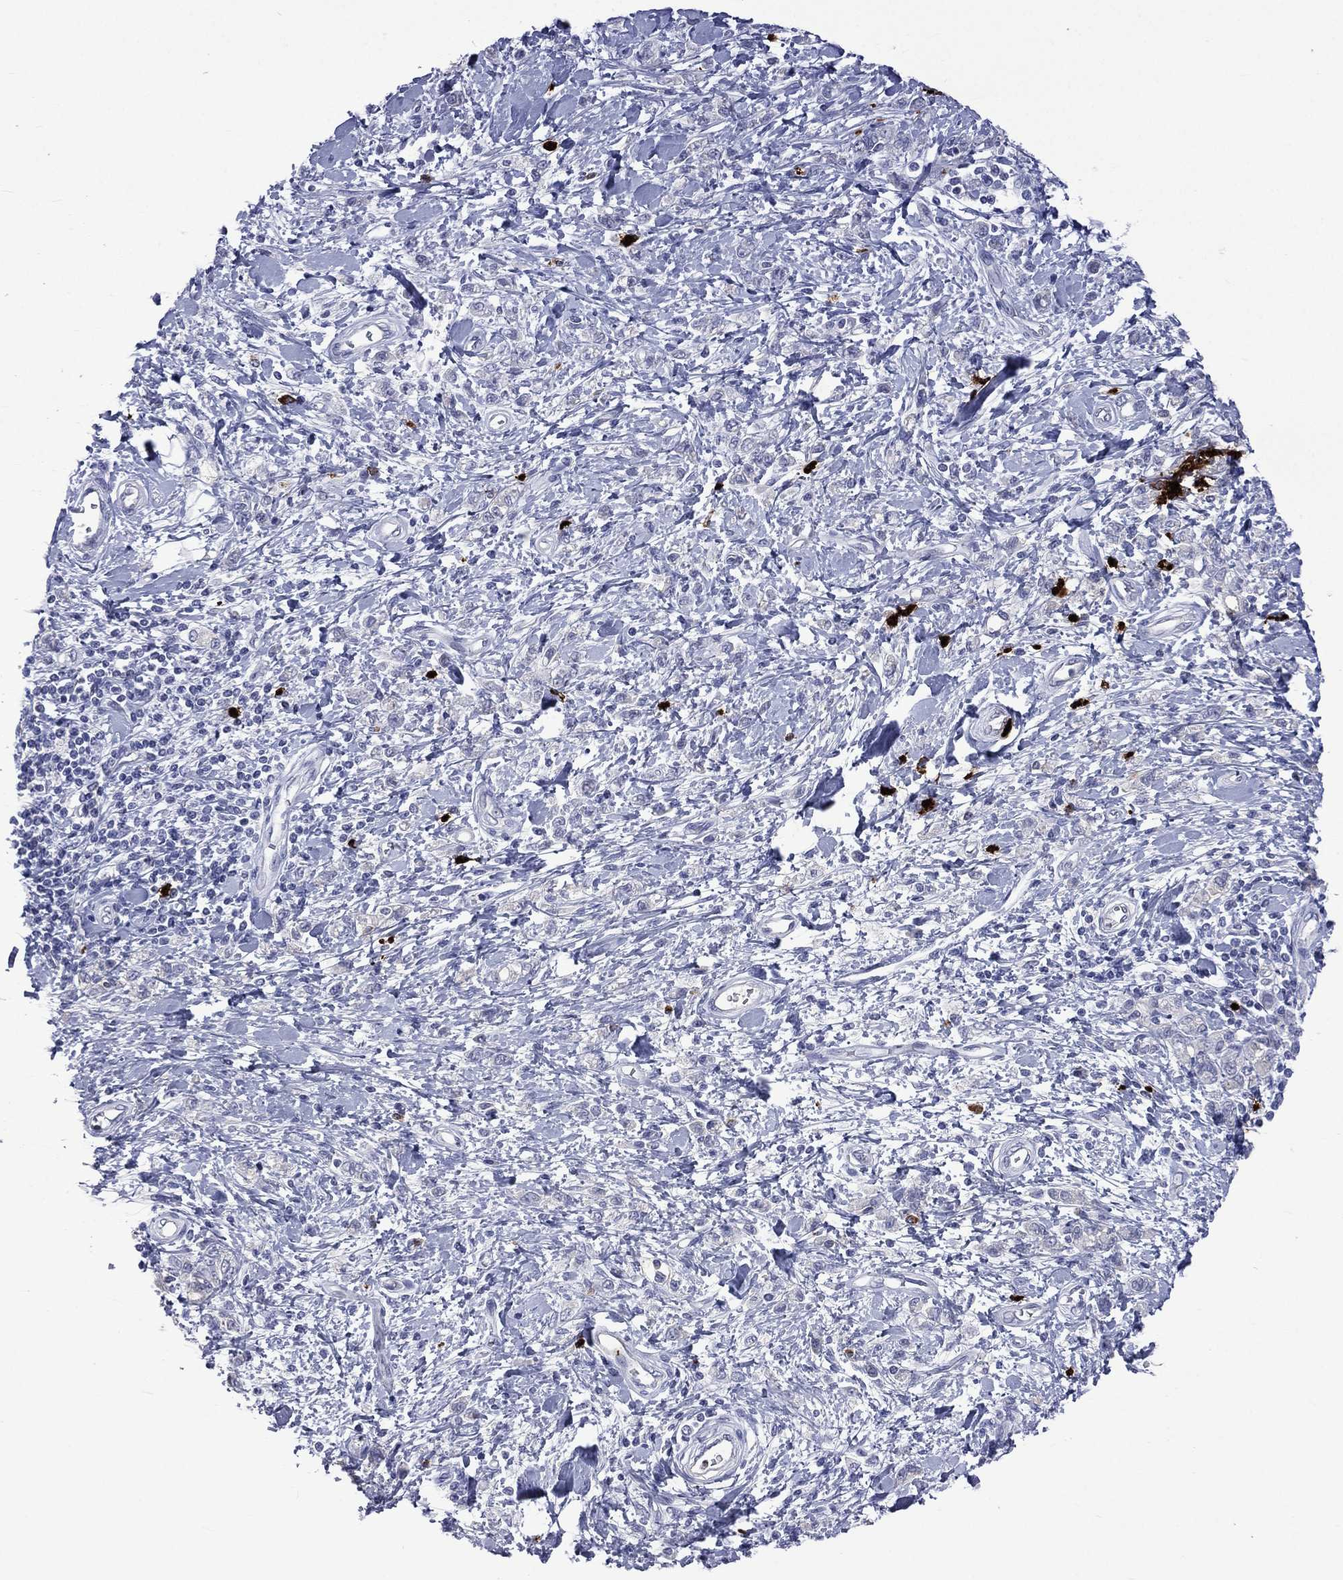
{"staining": {"intensity": "negative", "quantity": "none", "location": "none"}, "tissue": "stomach cancer", "cell_type": "Tumor cells", "image_type": "cancer", "snomed": [{"axis": "morphology", "description": "Adenocarcinoma, NOS"}, {"axis": "topography", "description": "Stomach"}], "caption": "DAB immunohistochemical staining of stomach cancer (adenocarcinoma) displays no significant positivity in tumor cells. Nuclei are stained in blue.", "gene": "ELANE", "patient": {"sex": "male", "age": 77}}